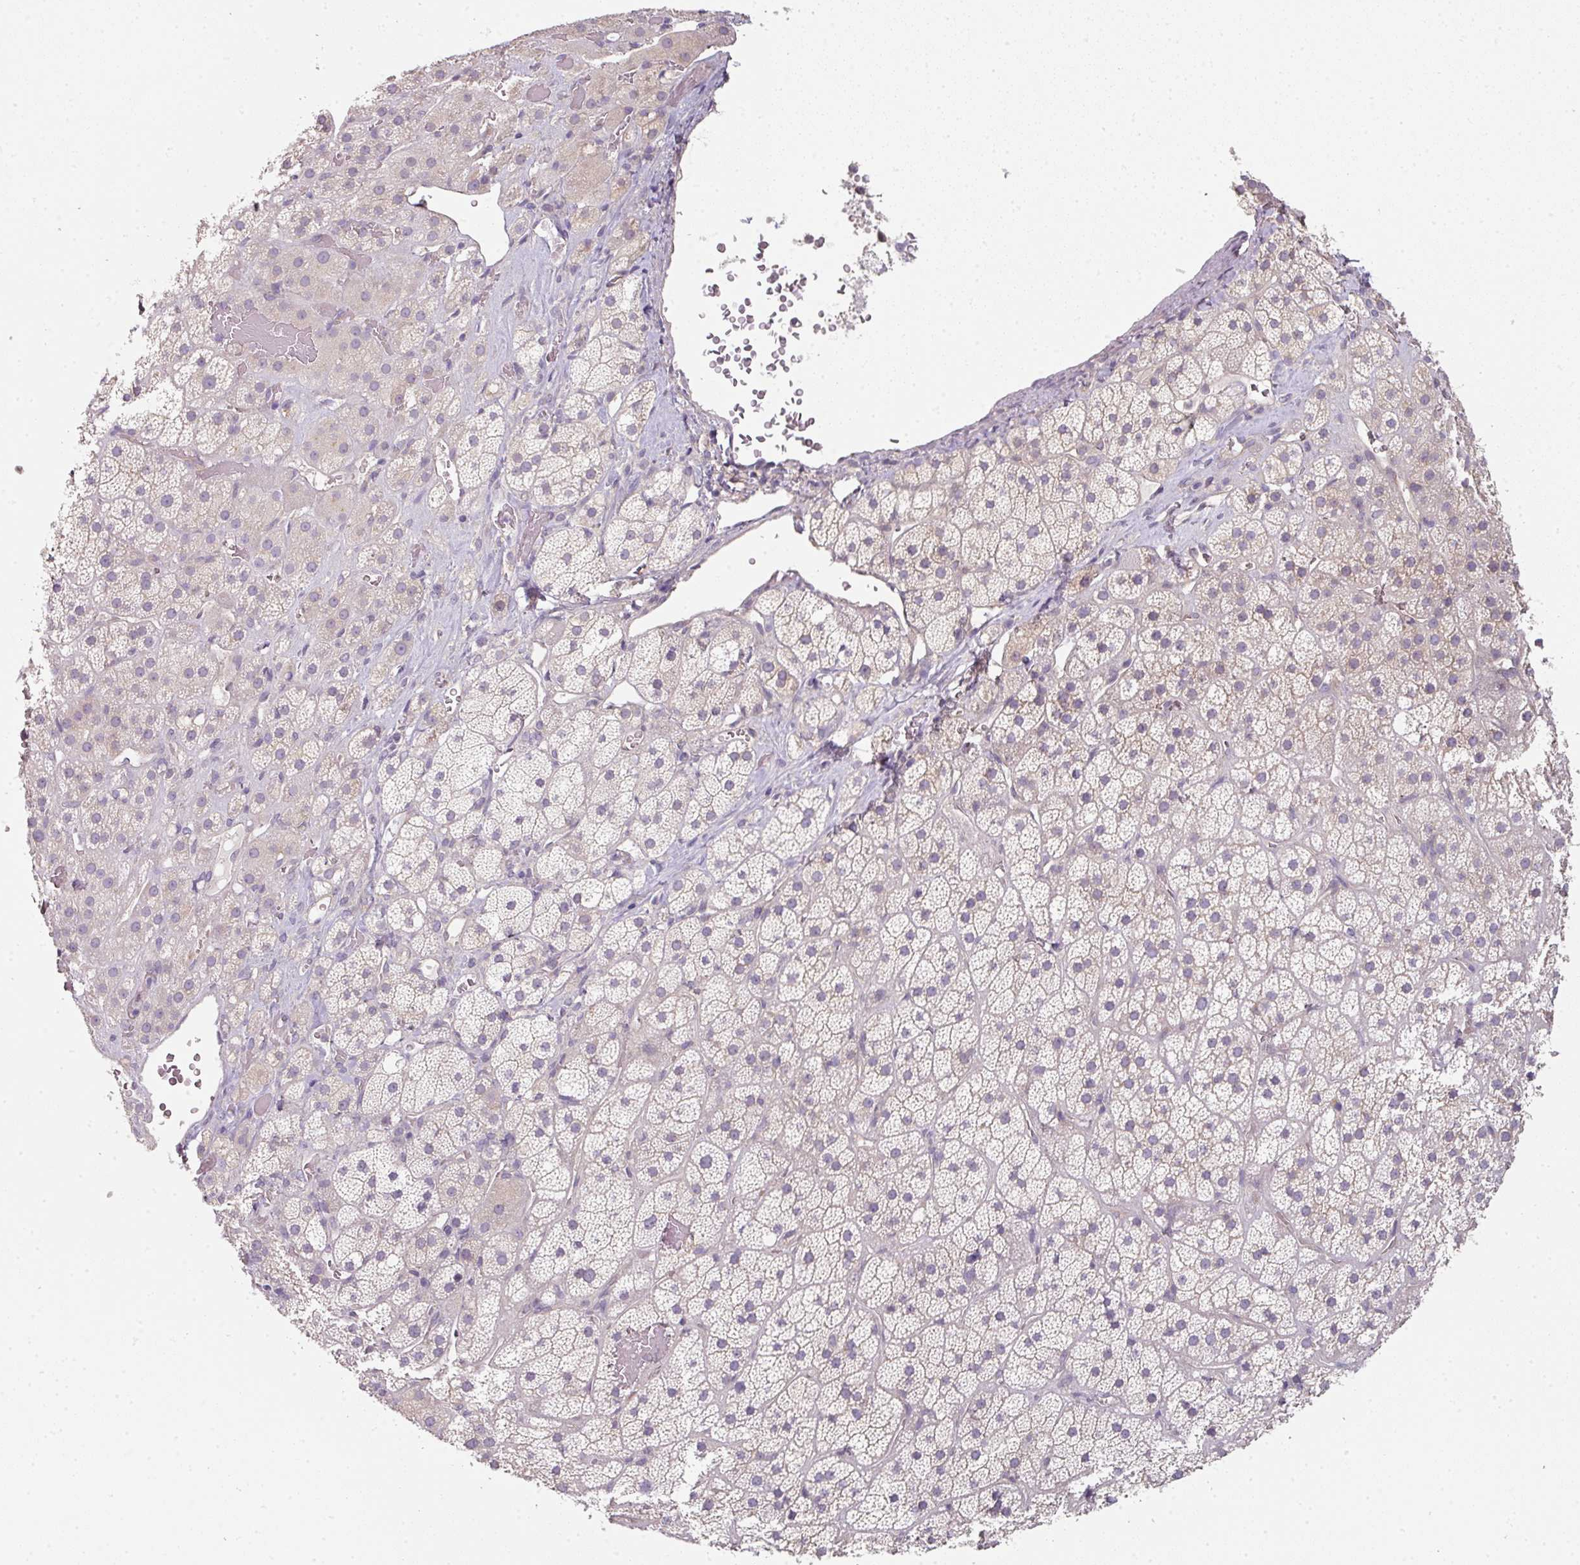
{"staining": {"intensity": "weak", "quantity": "<25%", "location": "cytoplasmic/membranous"}, "tissue": "adrenal gland", "cell_type": "Glandular cells", "image_type": "normal", "snomed": [{"axis": "morphology", "description": "Normal tissue, NOS"}, {"axis": "topography", "description": "Adrenal gland"}], "caption": "Glandular cells are negative for brown protein staining in normal adrenal gland. (Brightfield microscopy of DAB (3,3'-diaminobenzidine) immunohistochemistry (IHC) at high magnification).", "gene": "C19orf33", "patient": {"sex": "male", "age": 57}}